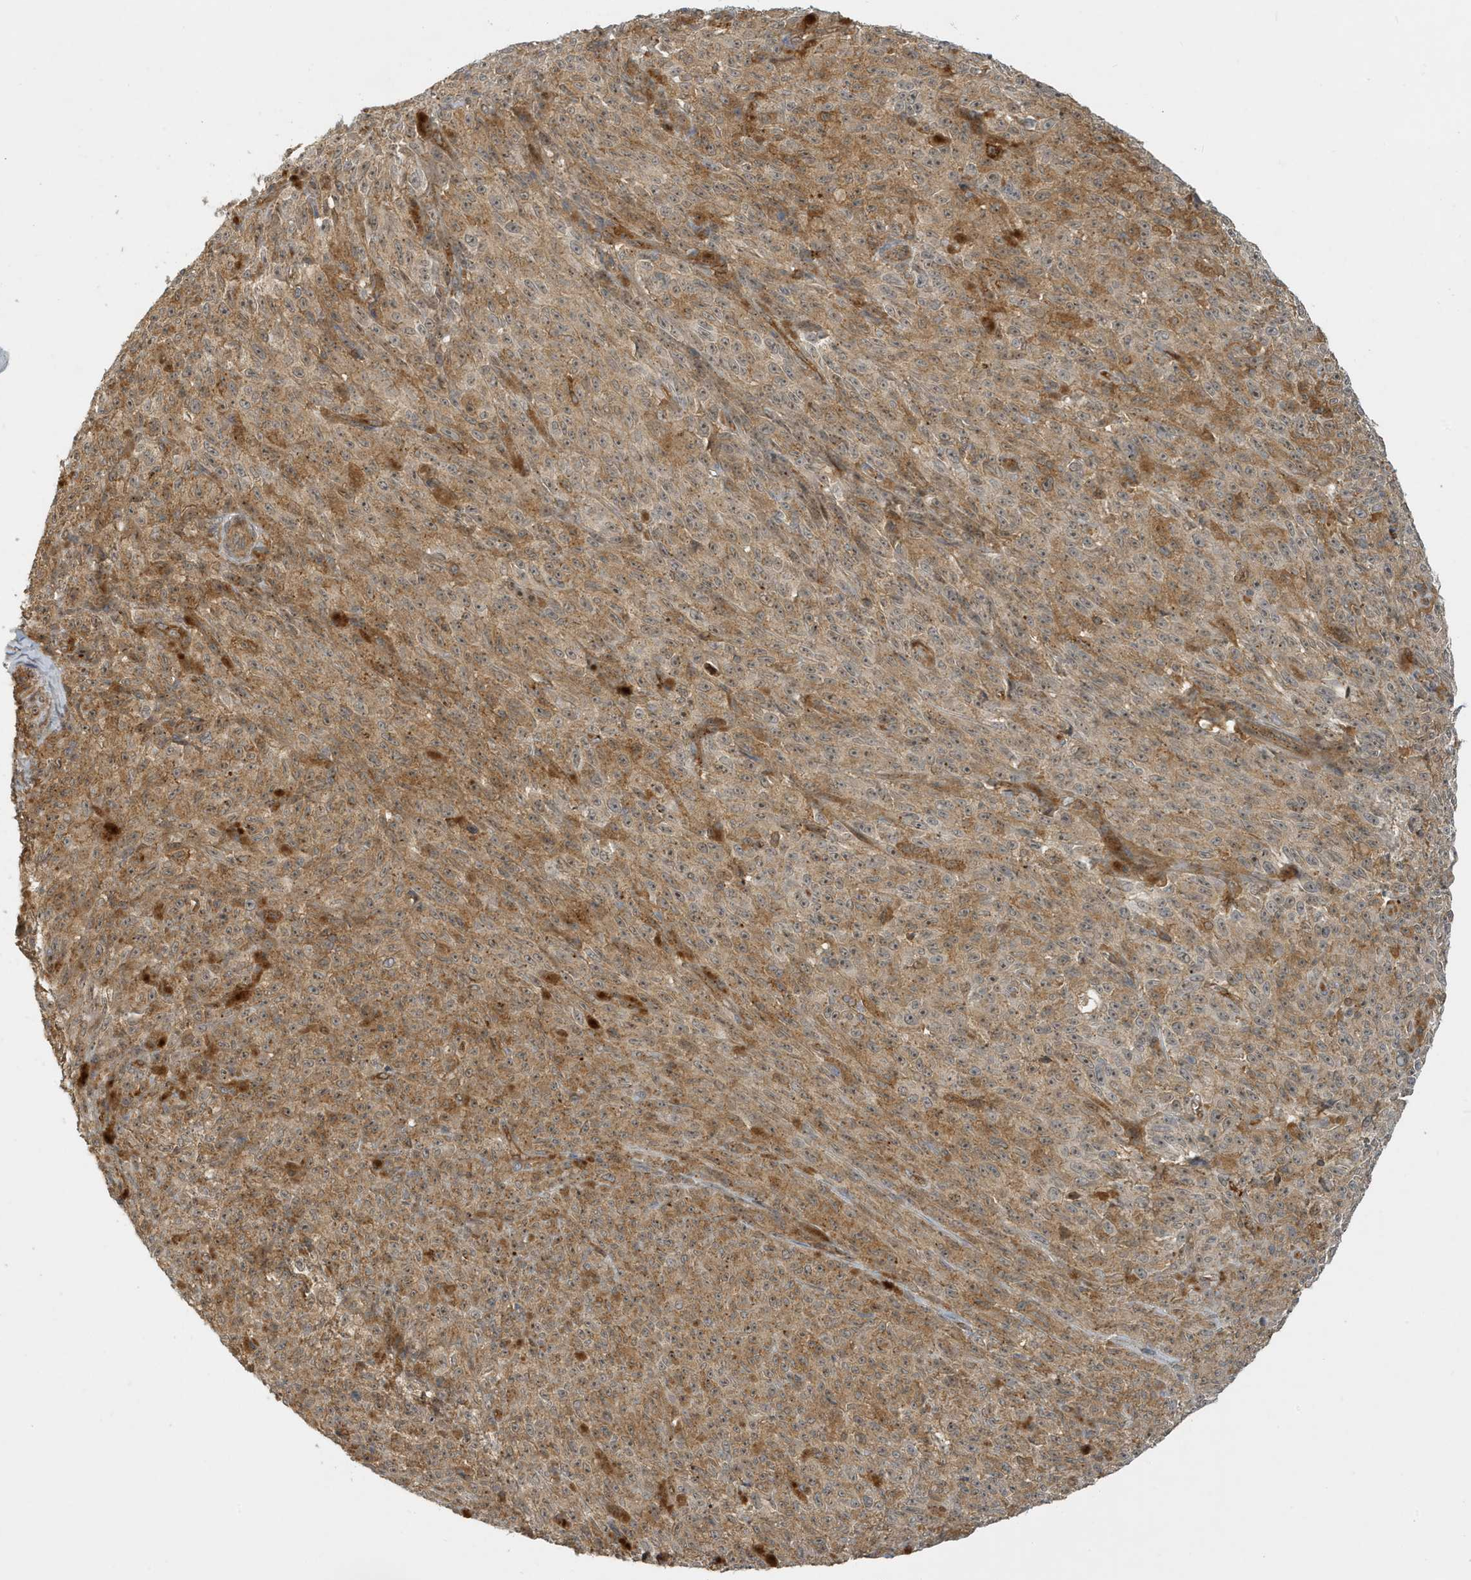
{"staining": {"intensity": "moderate", "quantity": ">75%", "location": "cytoplasmic/membranous"}, "tissue": "melanoma", "cell_type": "Tumor cells", "image_type": "cancer", "snomed": [{"axis": "morphology", "description": "Malignant melanoma, NOS"}, {"axis": "topography", "description": "Skin"}], "caption": "This micrograph displays IHC staining of melanoma, with medium moderate cytoplasmic/membranous staining in about >75% of tumor cells.", "gene": "FYCO1", "patient": {"sex": "female", "age": 82}}